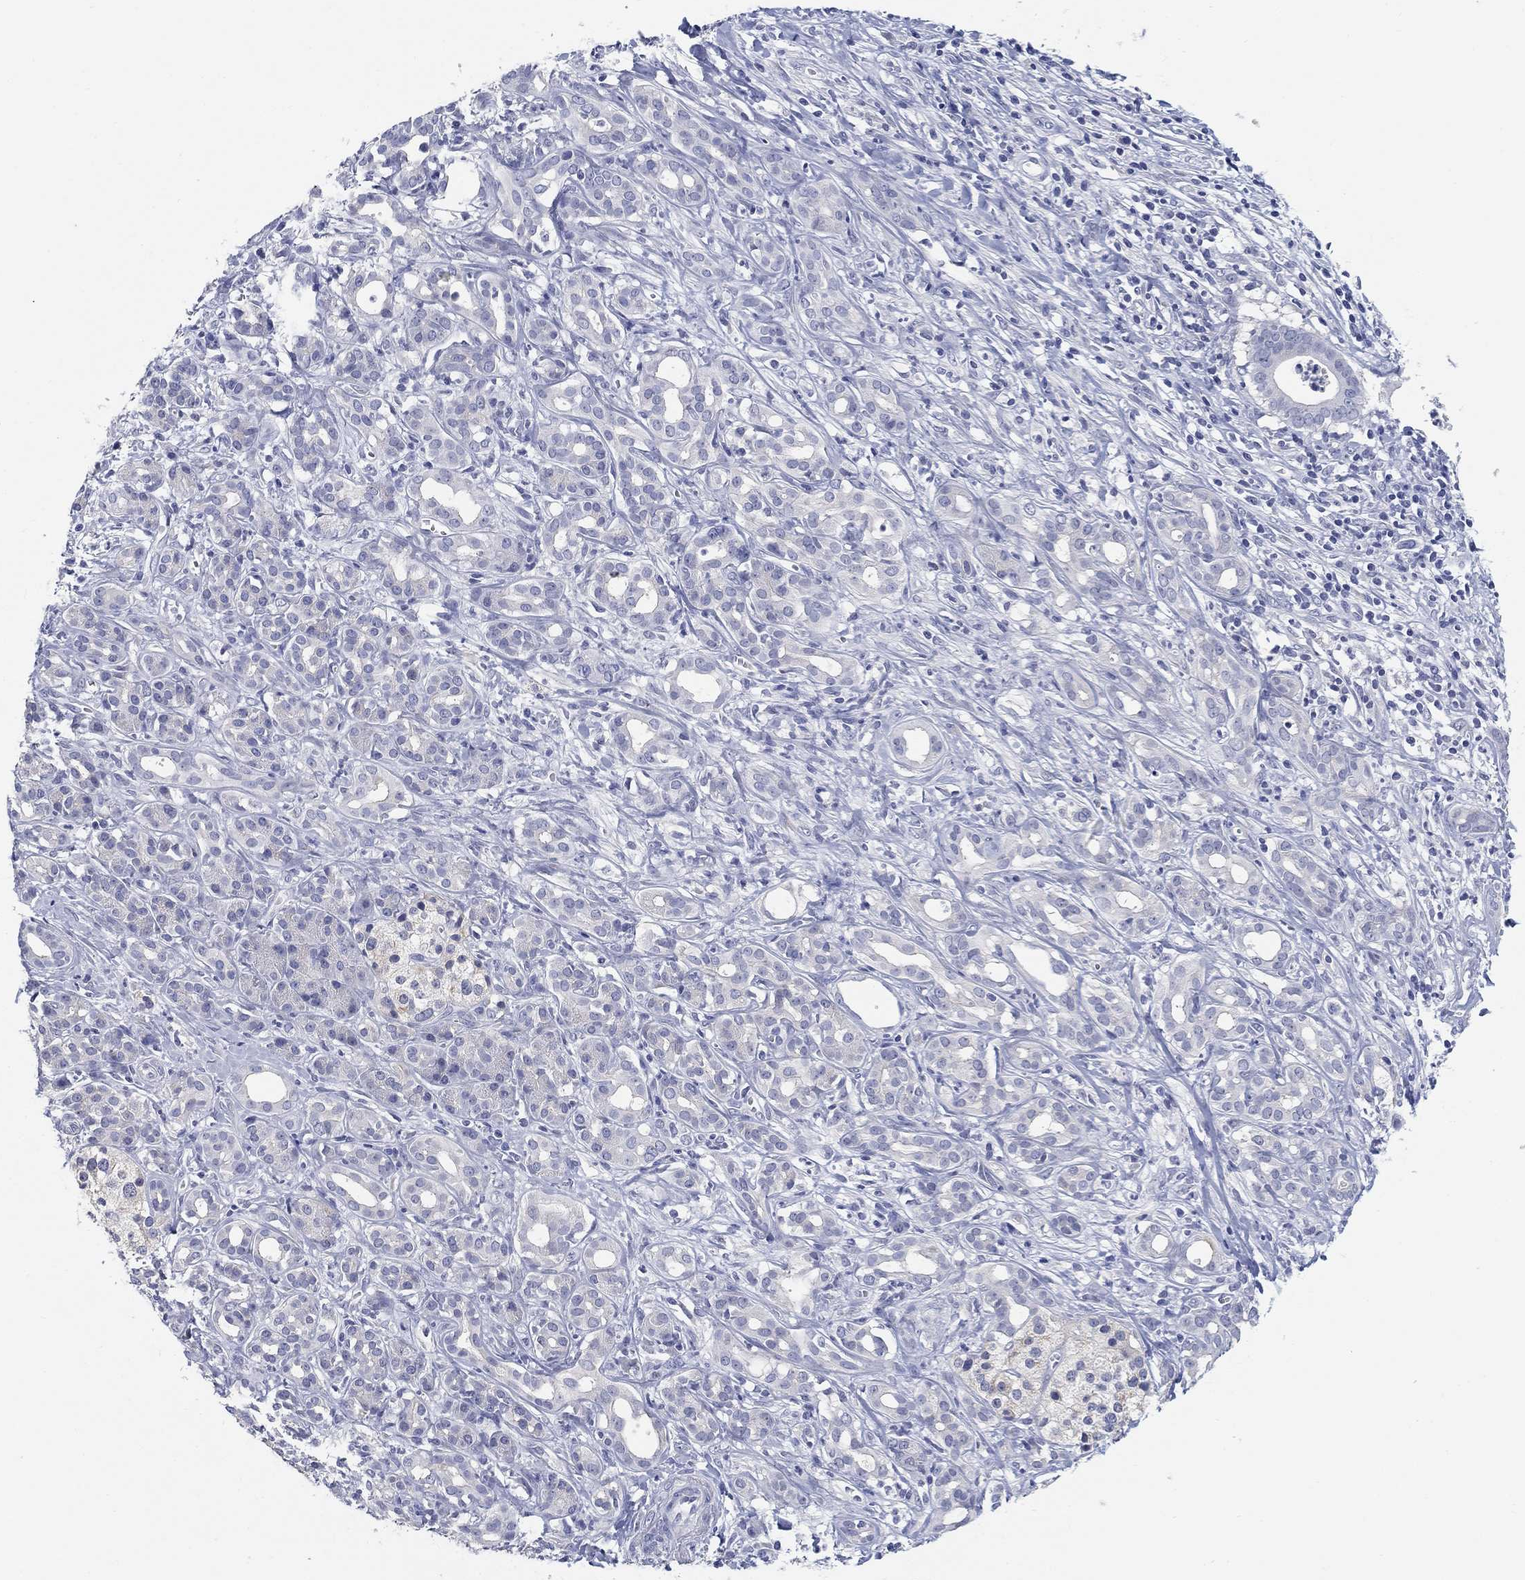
{"staining": {"intensity": "weak", "quantity": "<25%", "location": "cytoplasmic/membranous"}, "tissue": "pancreatic cancer", "cell_type": "Tumor cells", "image_type": "cancer", "snomed": [{"axis": "morphology", "description": "Adenocarcinoma, NOS"}, {"axis": "topography", "description": "Pancreas"}], "caption": "High power microscopy histopathology image of an IHC histopathology image of pancreatic cancer (adenocarcinoma), revealing no significant positivity in tumor cells.", "gene": "CLUL1", "patient": {"sex": "male", "age": 61}}